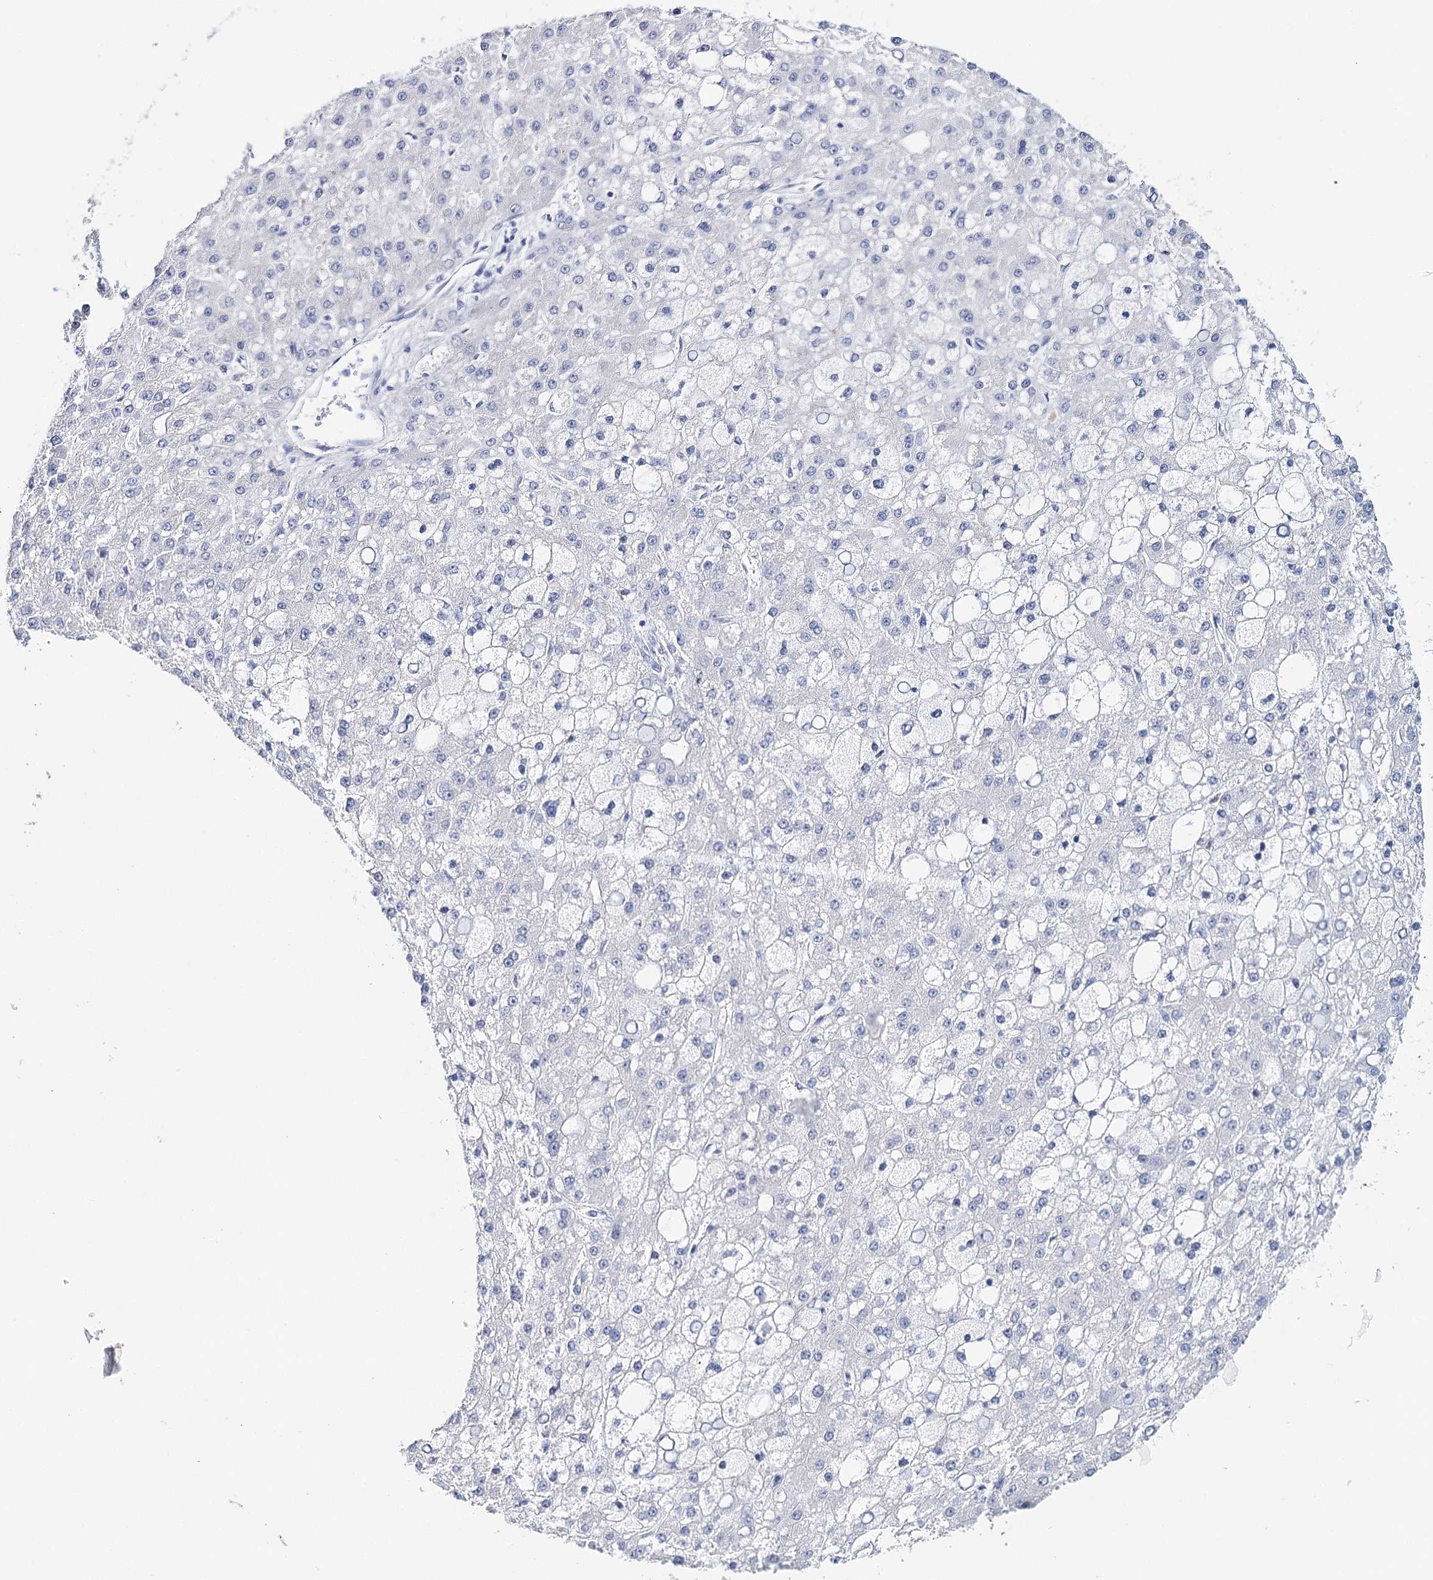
{"staining": {"intensity": "negative", "quantity": "none", "location": "none"}, "tissue": "liver cancer", "cell_type": "Tumor cells", "image_type": "cancer", "snomed": [{"axis": "morphology", "description": "Carcinoma, Hepatocellular, NOS"}, {"axis": "topography", "description": "Liver"}], "caption": "This is an immunohistochemistry (IHC) photomicrograph of human liver hepatocellular carcinoma. There is no staining in tumor cells.", "gene": "CEACAM8", "patient": {"sex": "male", "age": 67}}